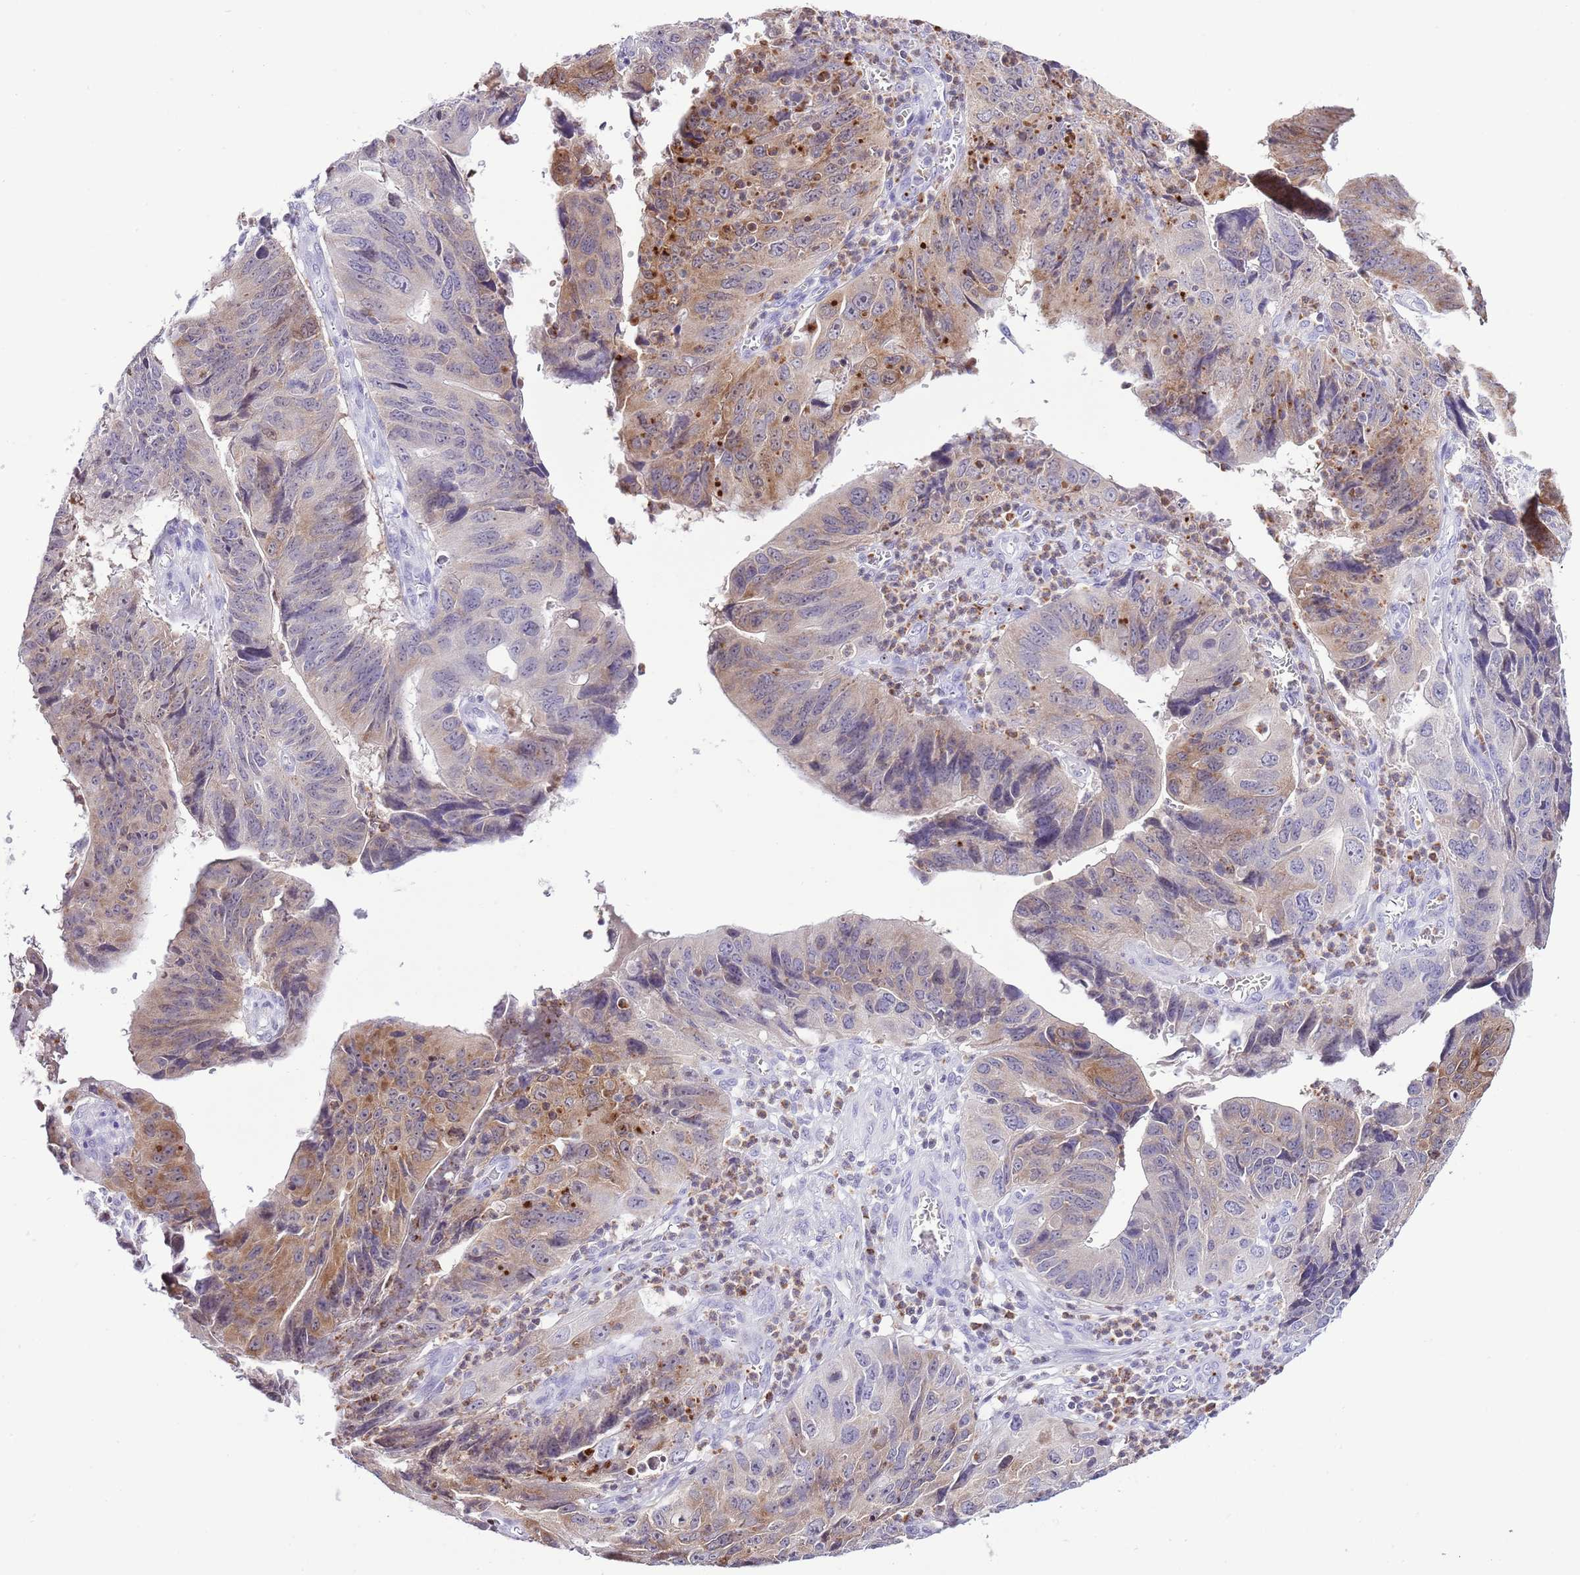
{"staining": {"intensity": "moderate", "quantity": "<25%", "location": "cytoplasmic/membranous"}, "tissue": "stomach cancer", "cell_type": "Tumor cells", "image_type": "cancer", "snomed": [{"axis": "morphology", "description": "Adenocarcinoma, NOS"}, {"axis": "topography", "description": "Stomach"}], "caption": "A high-resolution image shows immunohistochemistry (IHC) staining of stomach cancer (adenocarcinoma), which demonstrates moderate cytoplasmic/membranous positivity in about <25% of tumor cells.", "gene": "PRR15", "patient": {"sex": "male", "age": 59}}